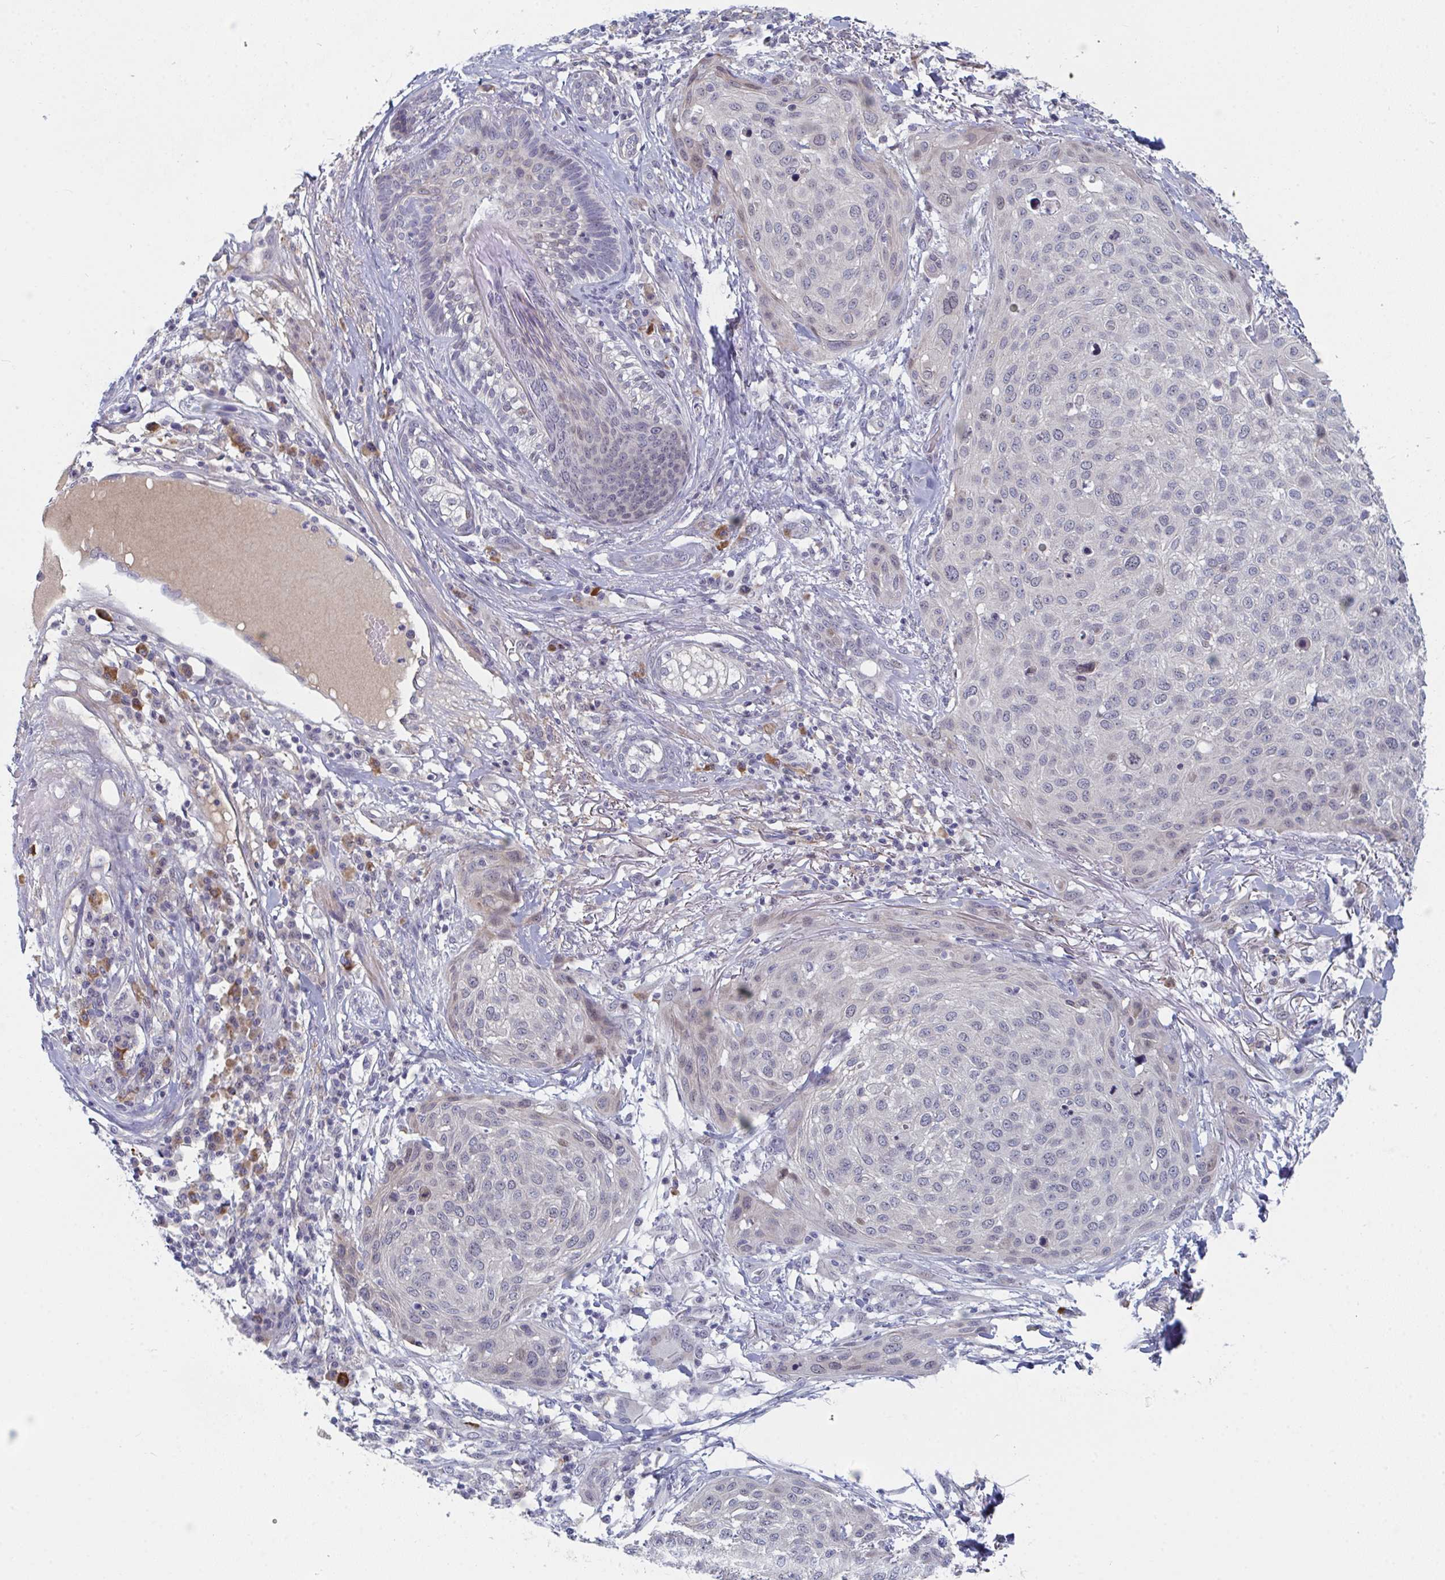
{"staining": {"intensity": "weak", "quantity": "<25%", "location": "nuclear"}, "tissue": "skin cancer", "cell_type": "Tumor cells", "image_type": "cancer", "snomed": [{"axis": "morphology", "description": "Squamous cell carcinoma, NOS"}, {"axis": "topography", "description": "Skin"}], "caption": "High power microscopy histopathology image of an IHC micrograph of skin squamous cell carcinoma, revealing no significant positivity in tumor cells. Nuclei are stained in blue.", "gene": "CENPT", "patient": {"sex": "female", "age": 87}}